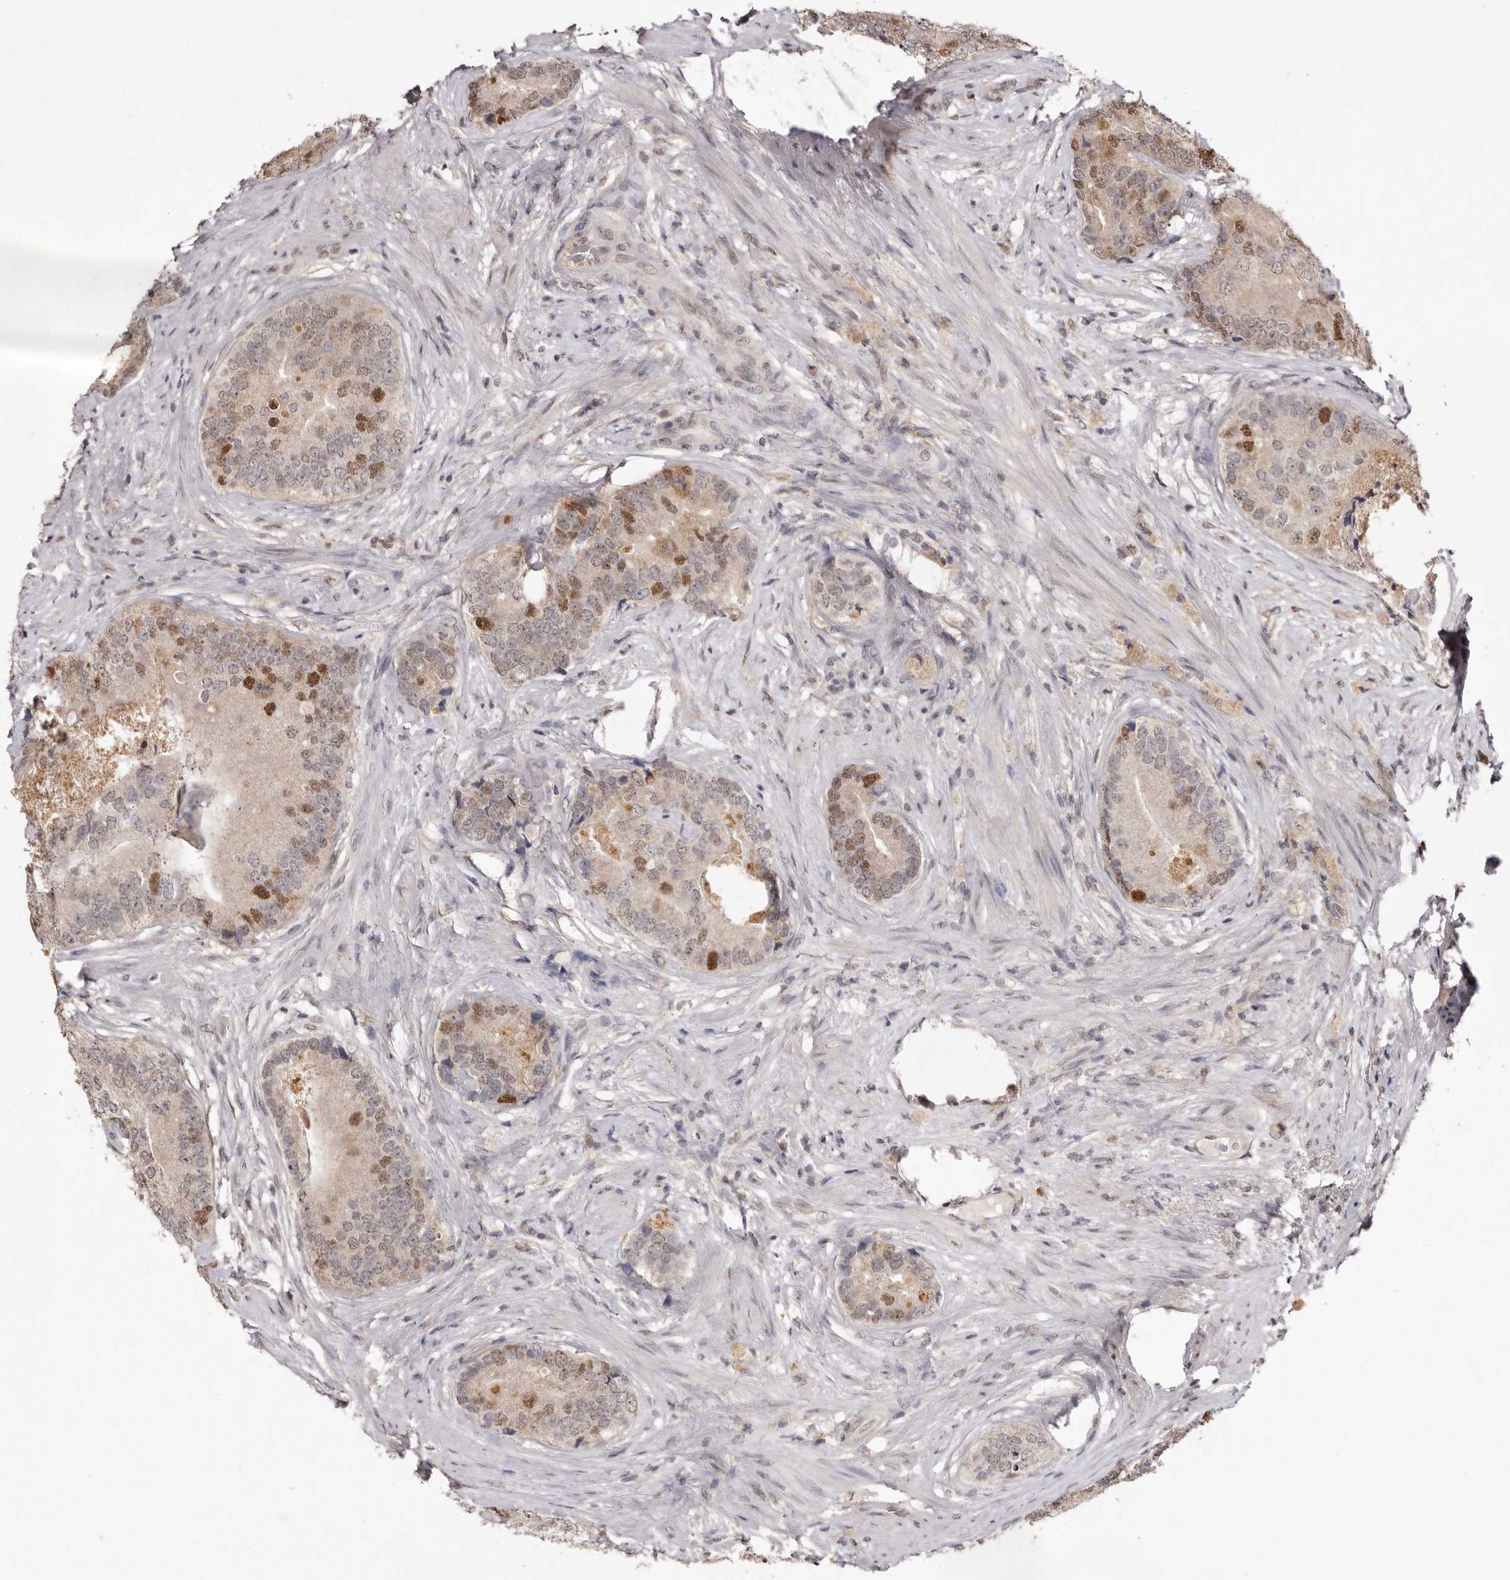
{"staining": {"intensity": "moderate", "quantity": "25%-75%", "location": "nuclear"}, "tissue": "prostate cancer", "cell_type": "Tumor cells", "image_type": "cancer", "snomed": [{"axis": "morphology", "description": "Adenocarcinoma, High grade"}, {"axis": "topography", "description": "Prostate"}], "caption": "High-magnification brightfield microscopy of prostate cancer stained with DAB (3,3'-diaminobenzidine) (brown) and counterstained with hematoxylin (blue). tumor cells exhibit moderate nuclear positivity is identified in approximately25%-75% of cells.", "gene": "NOTCH1", "patient": {"sex": "male", "age": 70}}